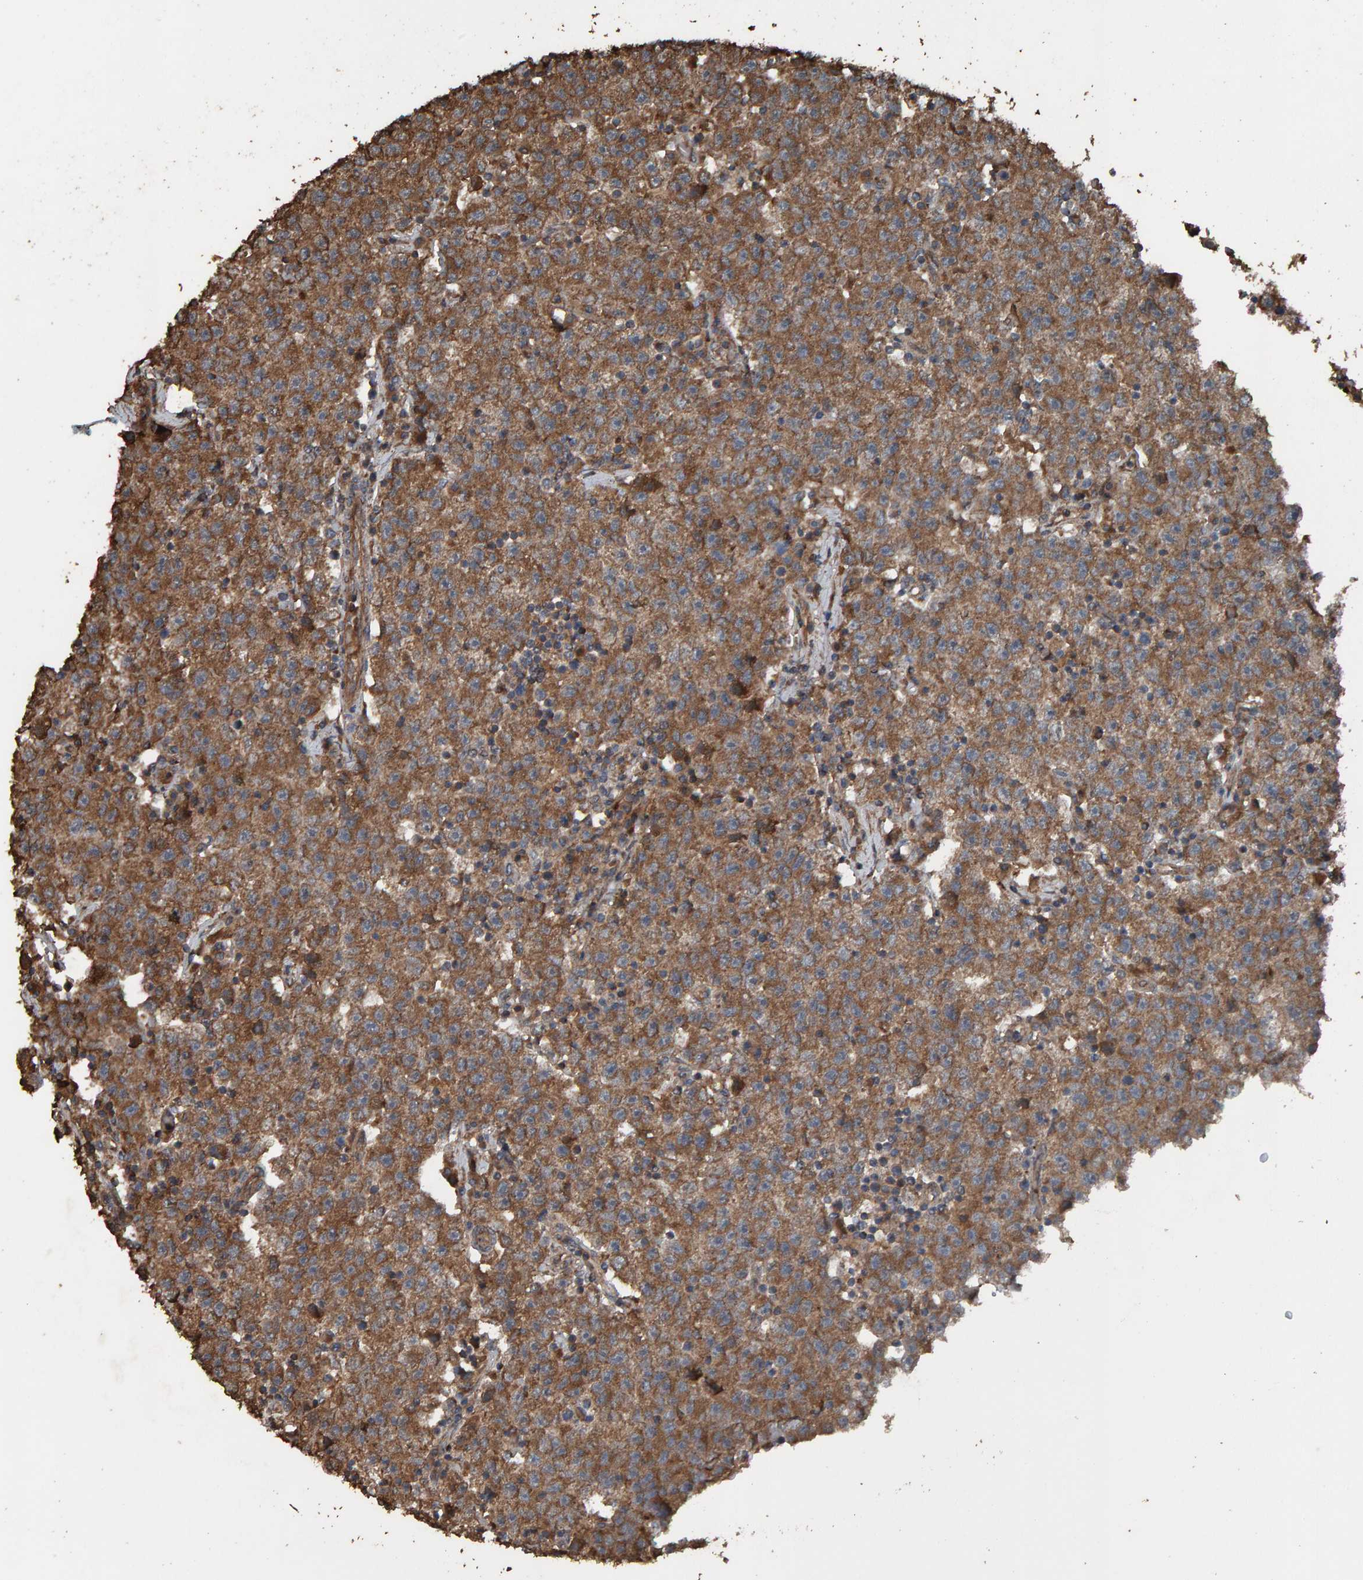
{"staining": {"intensity": "moderate", "quantity": ">75%", "location": "cytoplasmic/membranous"}, "tissue": "testis cancer", "cell_type": "Tumor cells", "image_type": "cancer", "snomed": [{"axis": "morphology", "description": "Seminoma, NOS"}, {"axis": "topography", "description": "Testis"}], "caption": "Testis cancer (seminoma) stained for a protein (brown) displays moderate cytoplasmic/membranous positive staining in about >75% of tumor cells.", "gene": "DUS1L", "patient": {"sex": "male", "age": 22}}